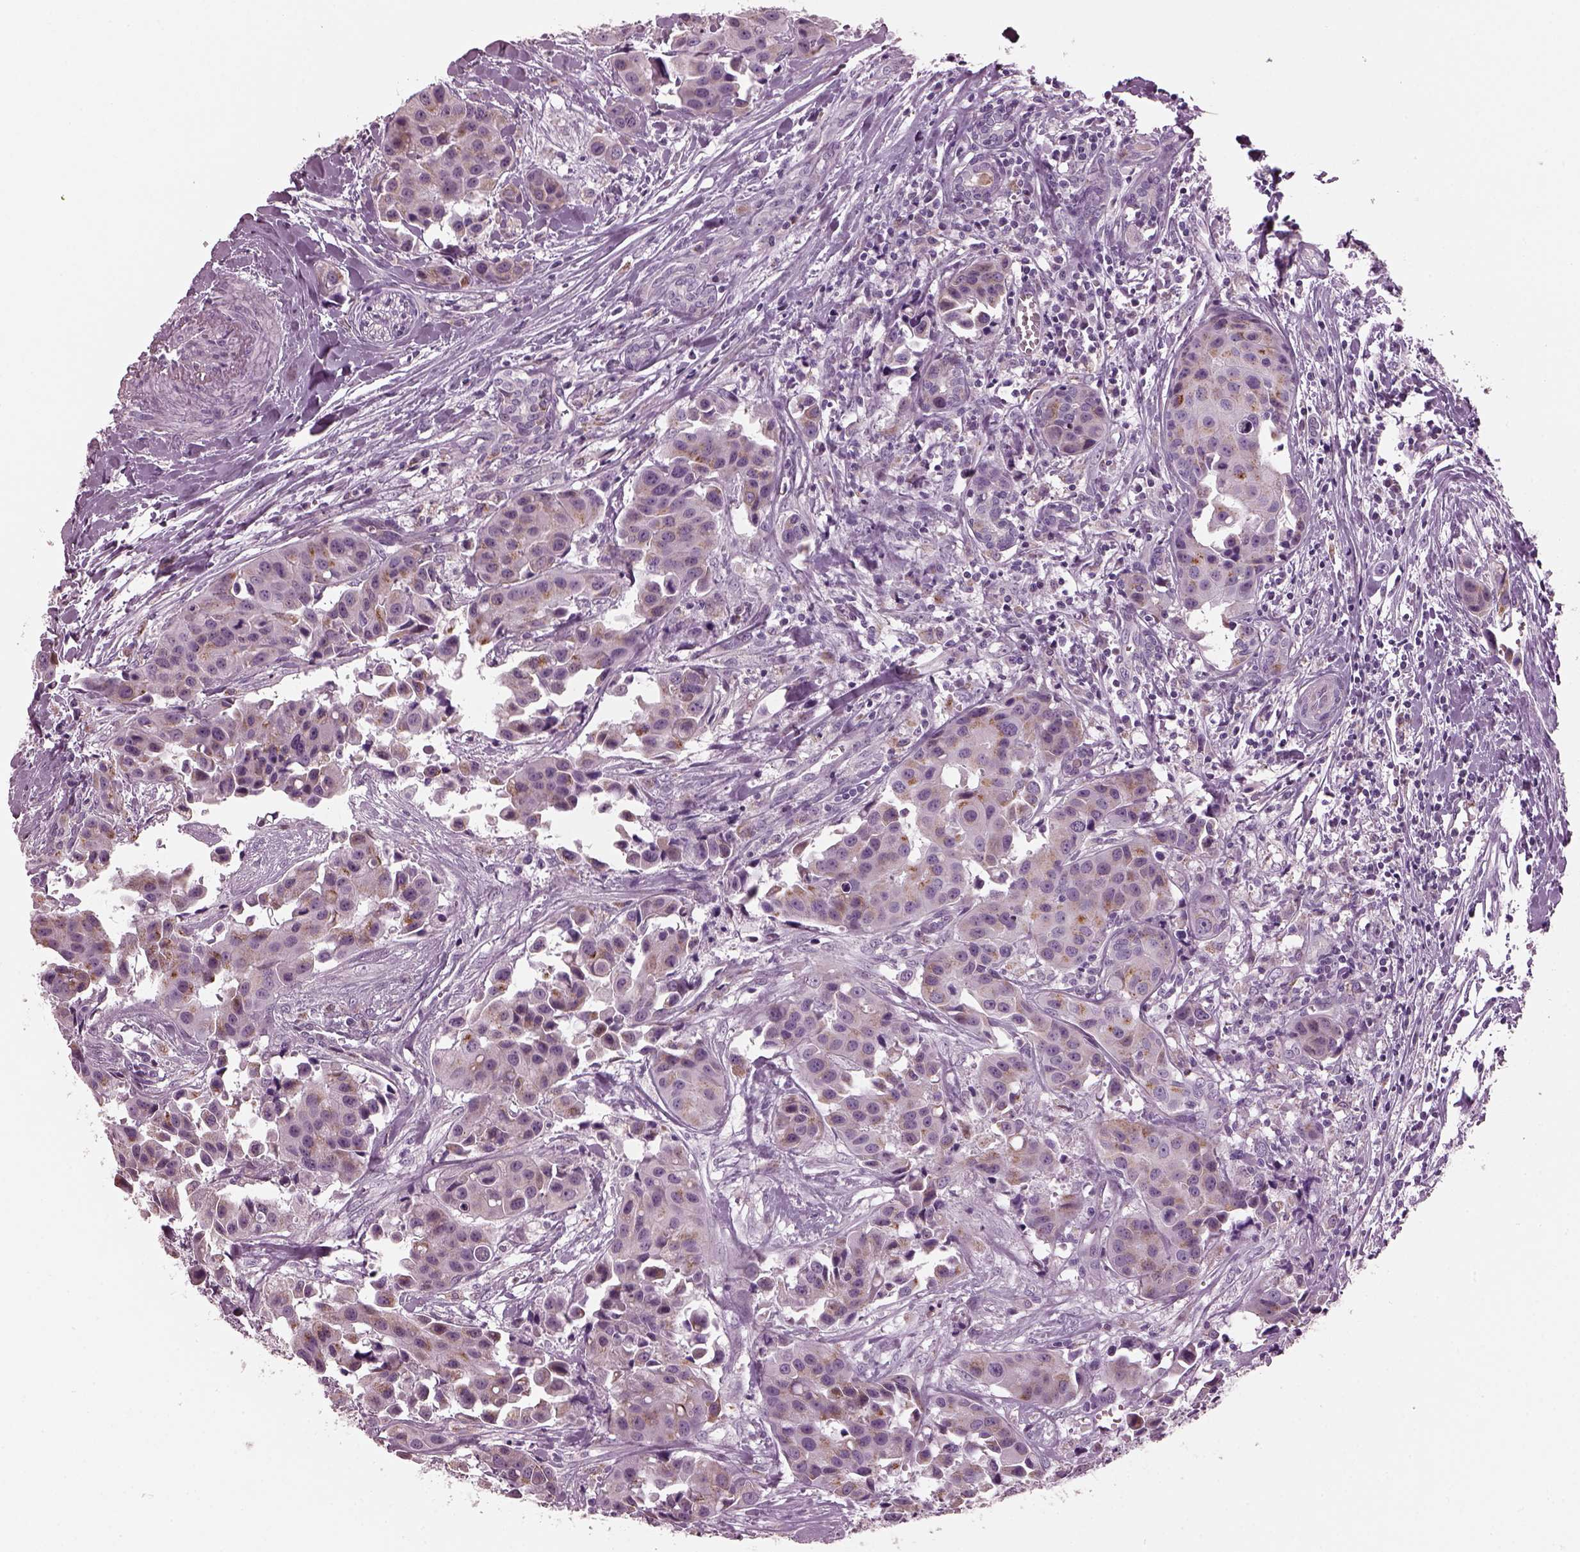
{"staining": {"intensity": "weak", "quantity": ">75%", "location": "cytoplasmic/membranous"}, "tissue": "head and neck cancer", "cell_type": "Tumor cells", "image_type": "cancer", "snomed": [{"axis": "morphology", "description": "Adenocarcinoma, NOS"}, {"axis": "topography", "description": "Head-Neck"}], "caption": "Immunohistochemical staining of human head and neck cancer (adenocarcinoma) displays low levels of weak cytoplasmic/membranous protein positivity in approximately >75% of tumor cells. (IHC, brightfield microscopy, high magnification).", "gene": "PRR9", "patient": {"sex": "male", "age": 76}}